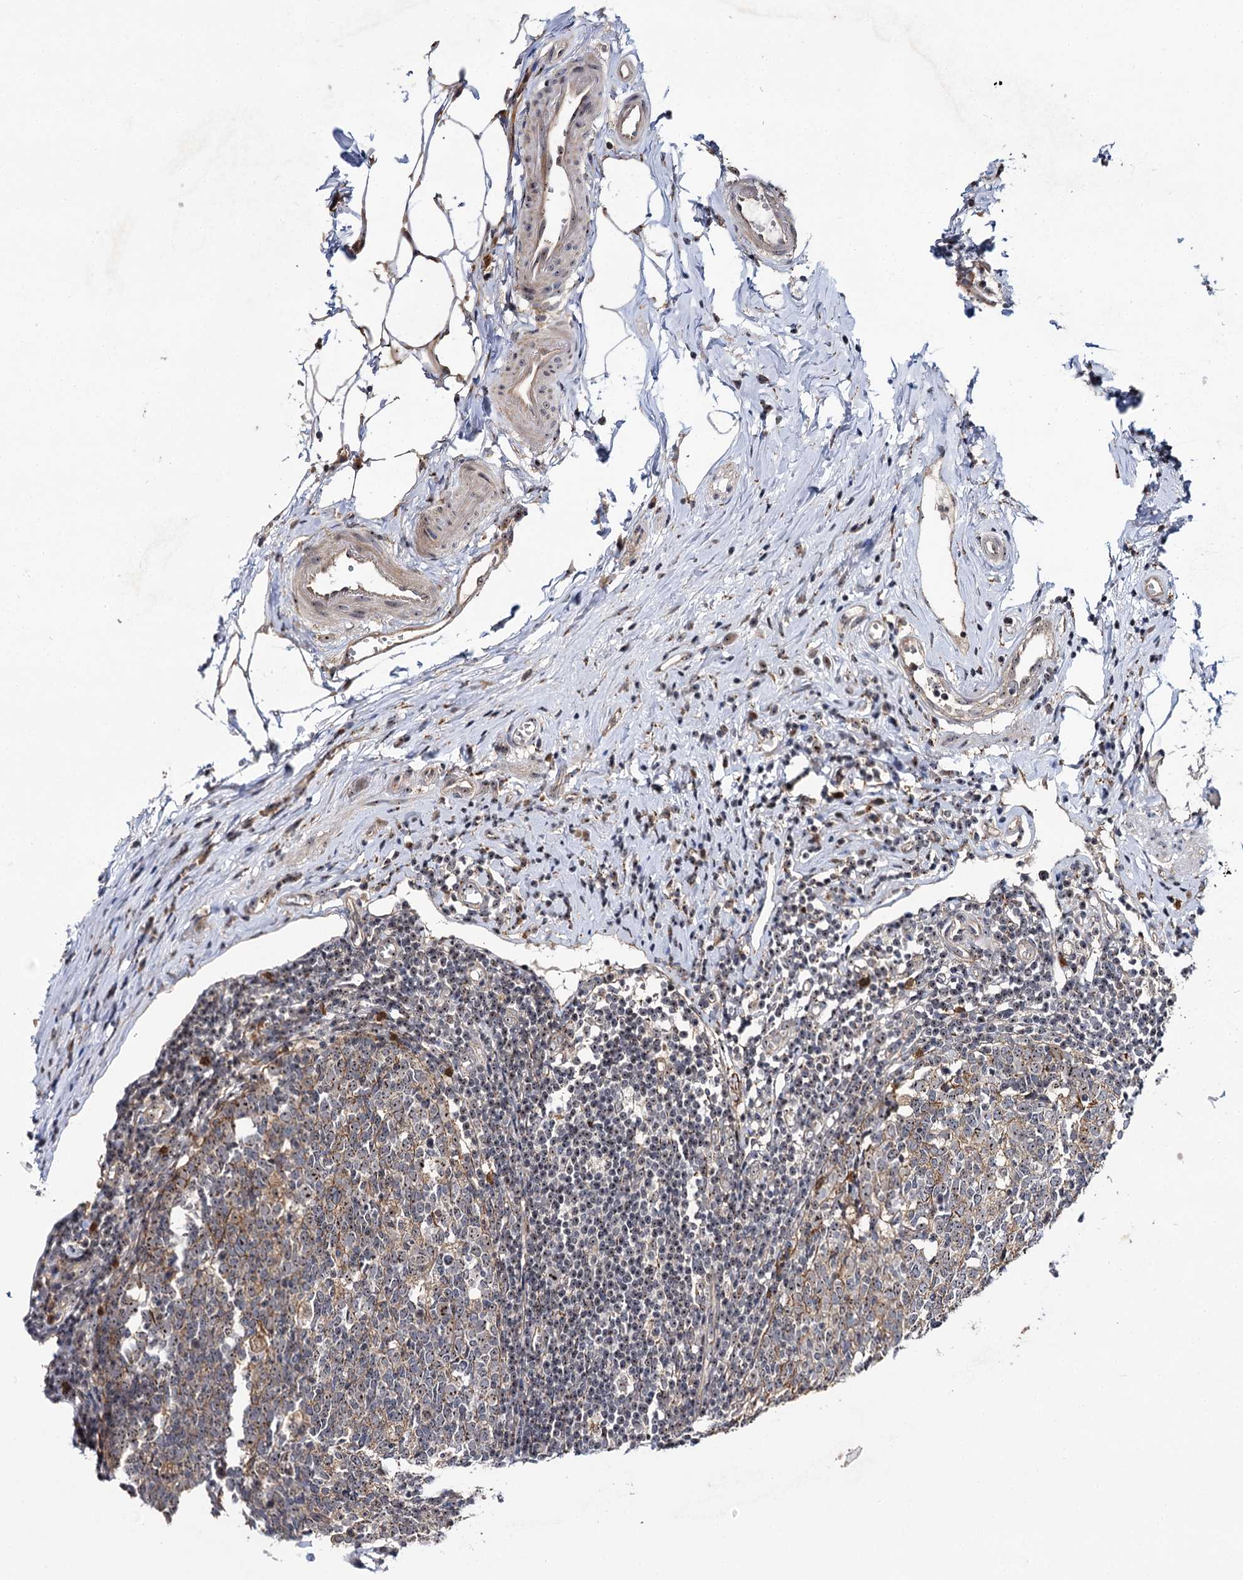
{"staining": {"intensity": "moderate", "quantity": ">75%", "location": "cytoplasmic/membranous,nuclear"}, "tissue": "appendix", "cell_type": "Glandular cells", "image_type": "normal", "snomed": [{"axis": "morphology", "description": "Normal tissue, NOS"}, {"axis": "topography", "description": "Appendix"}], "caption": "Immunohistochemical staining of normal appendix exhibits >75% levels of moderate cytoplasmic/membranous,nuclear protein expression in approximately >75% of glandular cells.", "gene": "SUPT20H", "patient": {"sex": "female", "age": 54}}